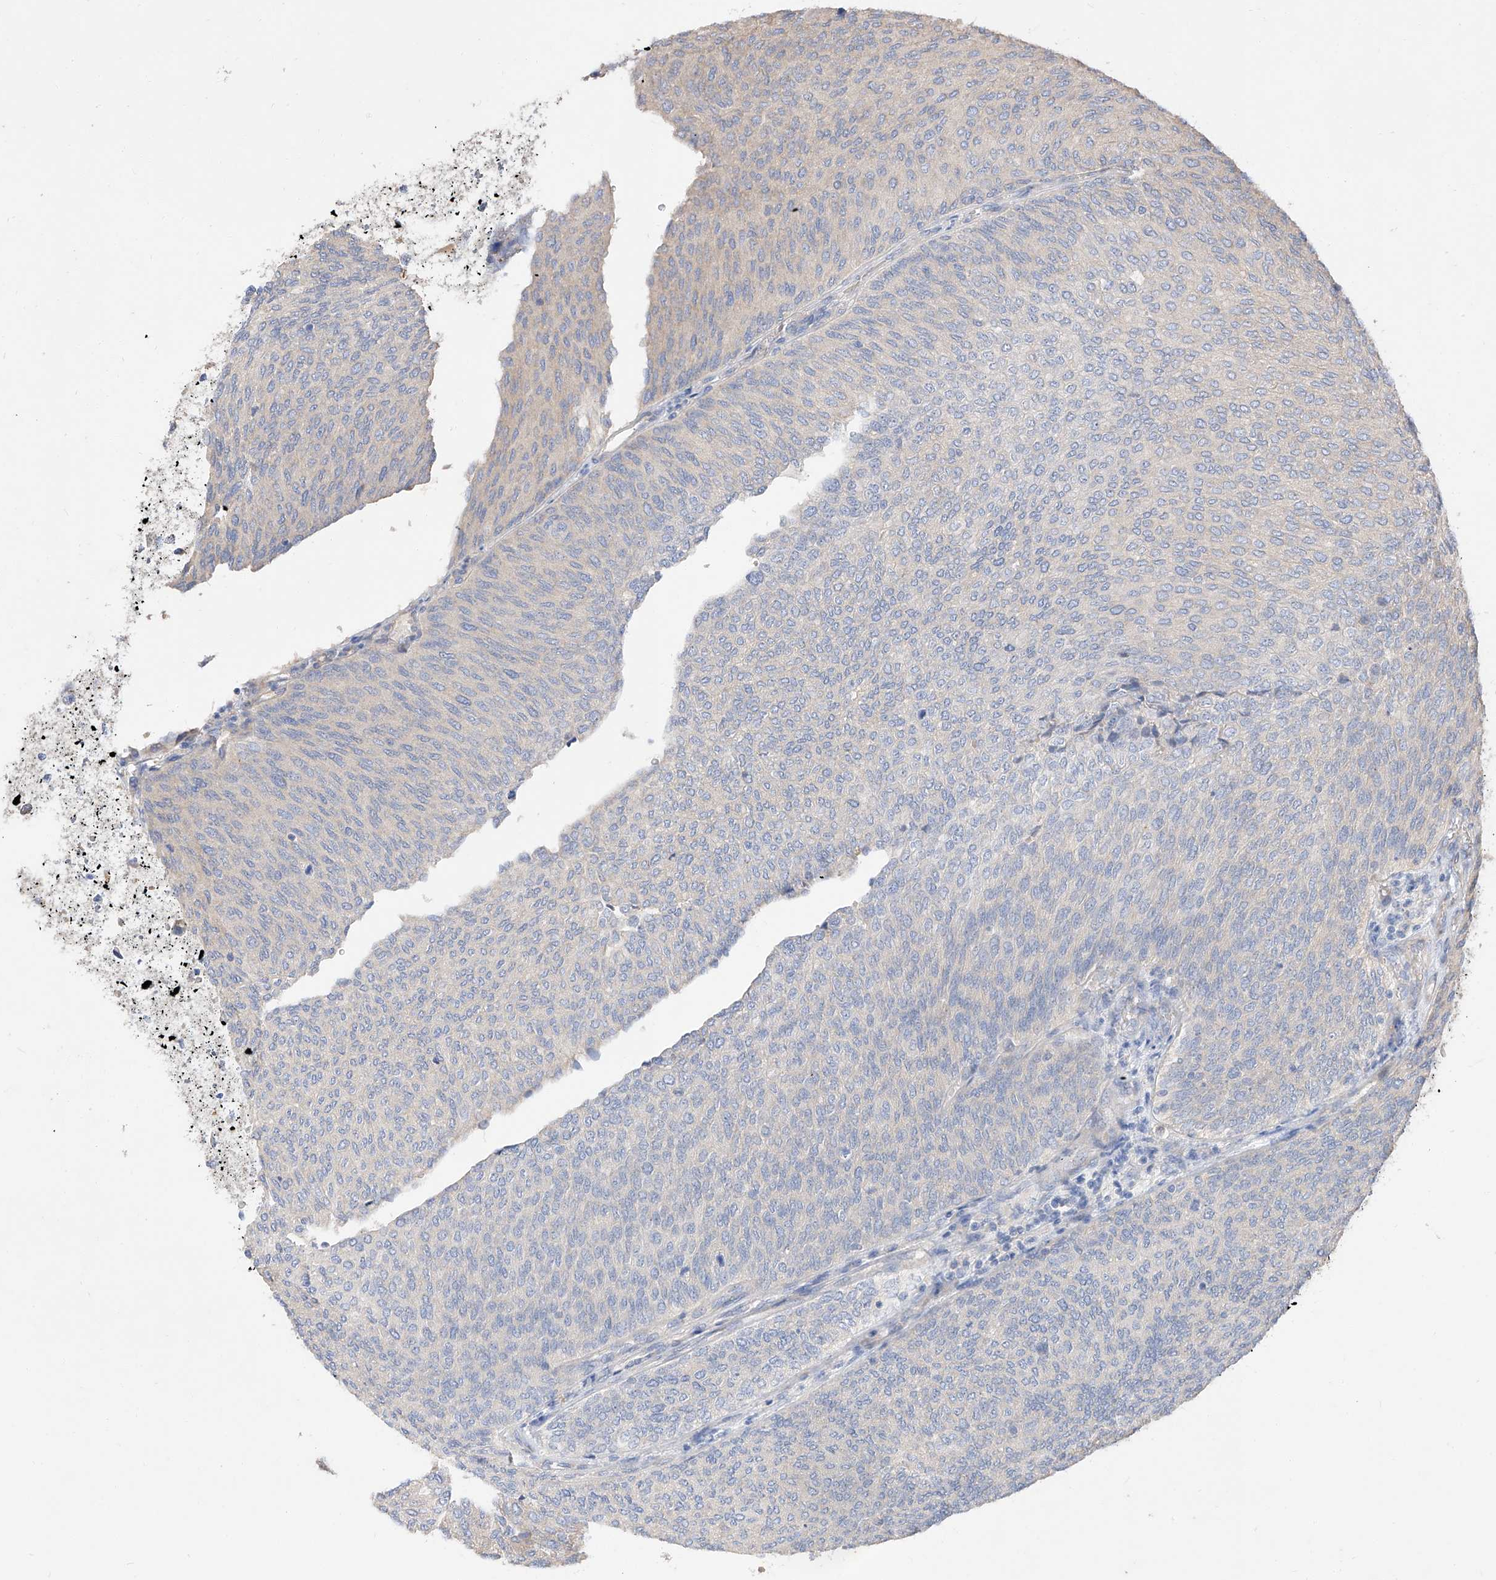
{"staining": {"intensity": "negative", "quantity": "none", "location": "none"}, "tissue": "urothelial cancer", "cell_type": "Tumor cells", "image_type": "cancer", "snomed": [{"axis": "morphology", "description": "Urothelial carcinoma, Low grade"}, {"axis": "topography", "description": "Urinary bladder"}], "caption": "The micrograph demonstrates no staining of tumor cells in low-grade urothelial carcinoma. (Brightfield microscopy of DAB (3,3'-diaminobenzidine) immunohistochemistry (IHC) at high magnification).", "gene": "DIRAS3", "patient": {"sex": "female", "age": 79}}